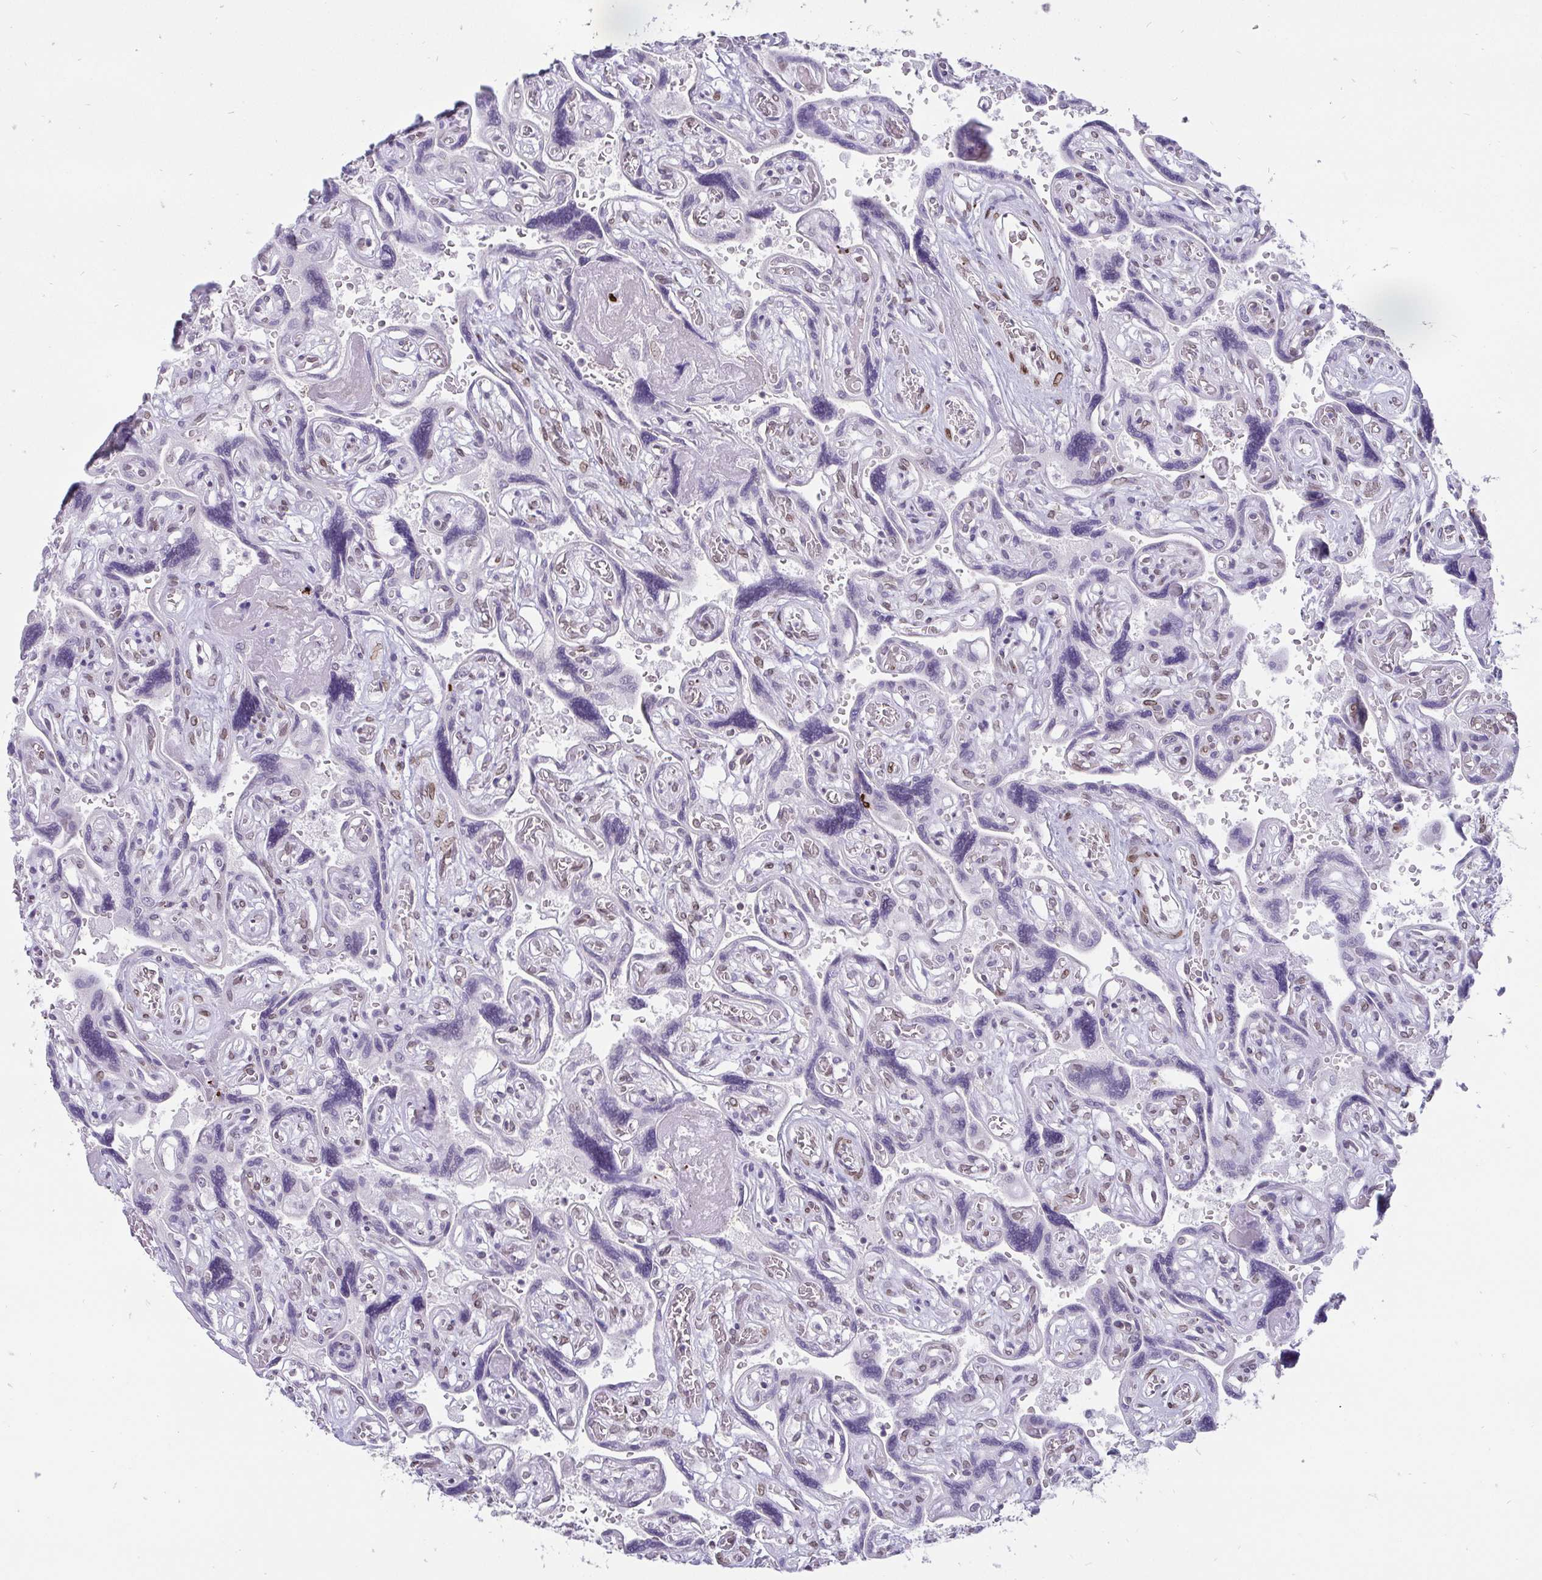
{"staining": {"intensity": "moderate", "quantity": "<25%", "location": "cytoplasmic/membranous,nuclear"}, "tissue": "placenta", "cell_type": "Decidual cells", "image_type": "normal", "snomed": [{"axis": "morphology", "description": "Normal tissue, NOS"}, {"axis": "topography", "description": "Placenta"}], "caption": "Benign placenta was stained to show a protein in brown. There is low levels of moderate cytoplasmic/membranous,nuclear staining in about <25% of decidual cells.", "gene": "EMD", "patient": {"sex": "female", "age": 32}}